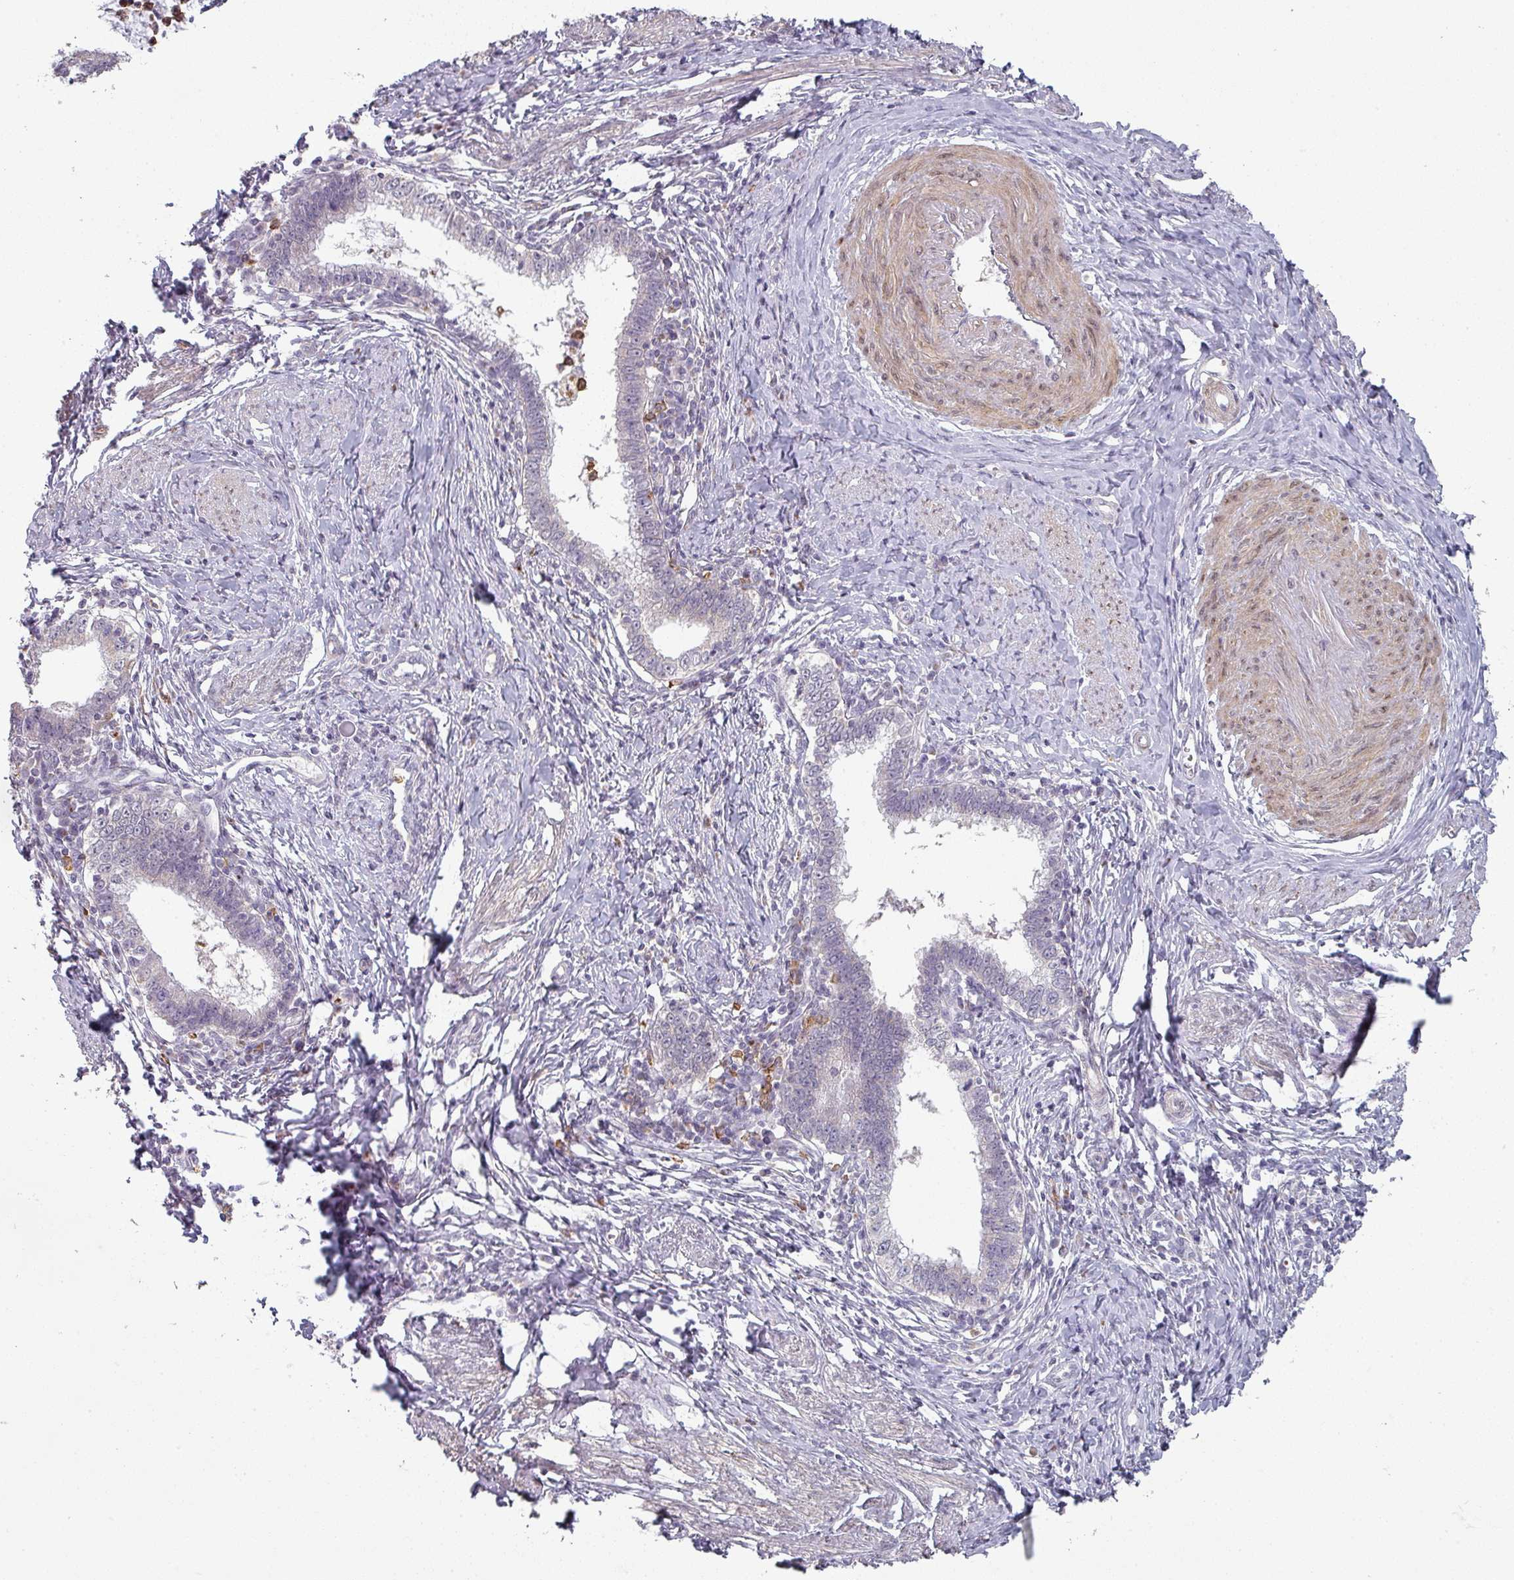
{"staining": {"intensity": "negative", "quantity": "none", "location": "none"}, "tissue": "cervical cancer", "cell_type": "Tumor cells", "image_type": "cancer", "snomed": [{"axis": "morphology", "description": "Adenocarcinoma, NOS"}, {"axis": "topography", "description": "Cervix"}], "caption": "An image of cervical cancer stained for a protein shows no brown staining in tumor cells.", "gene": "MAGEC3", "patient": {"sex": "female", "age": 36}}